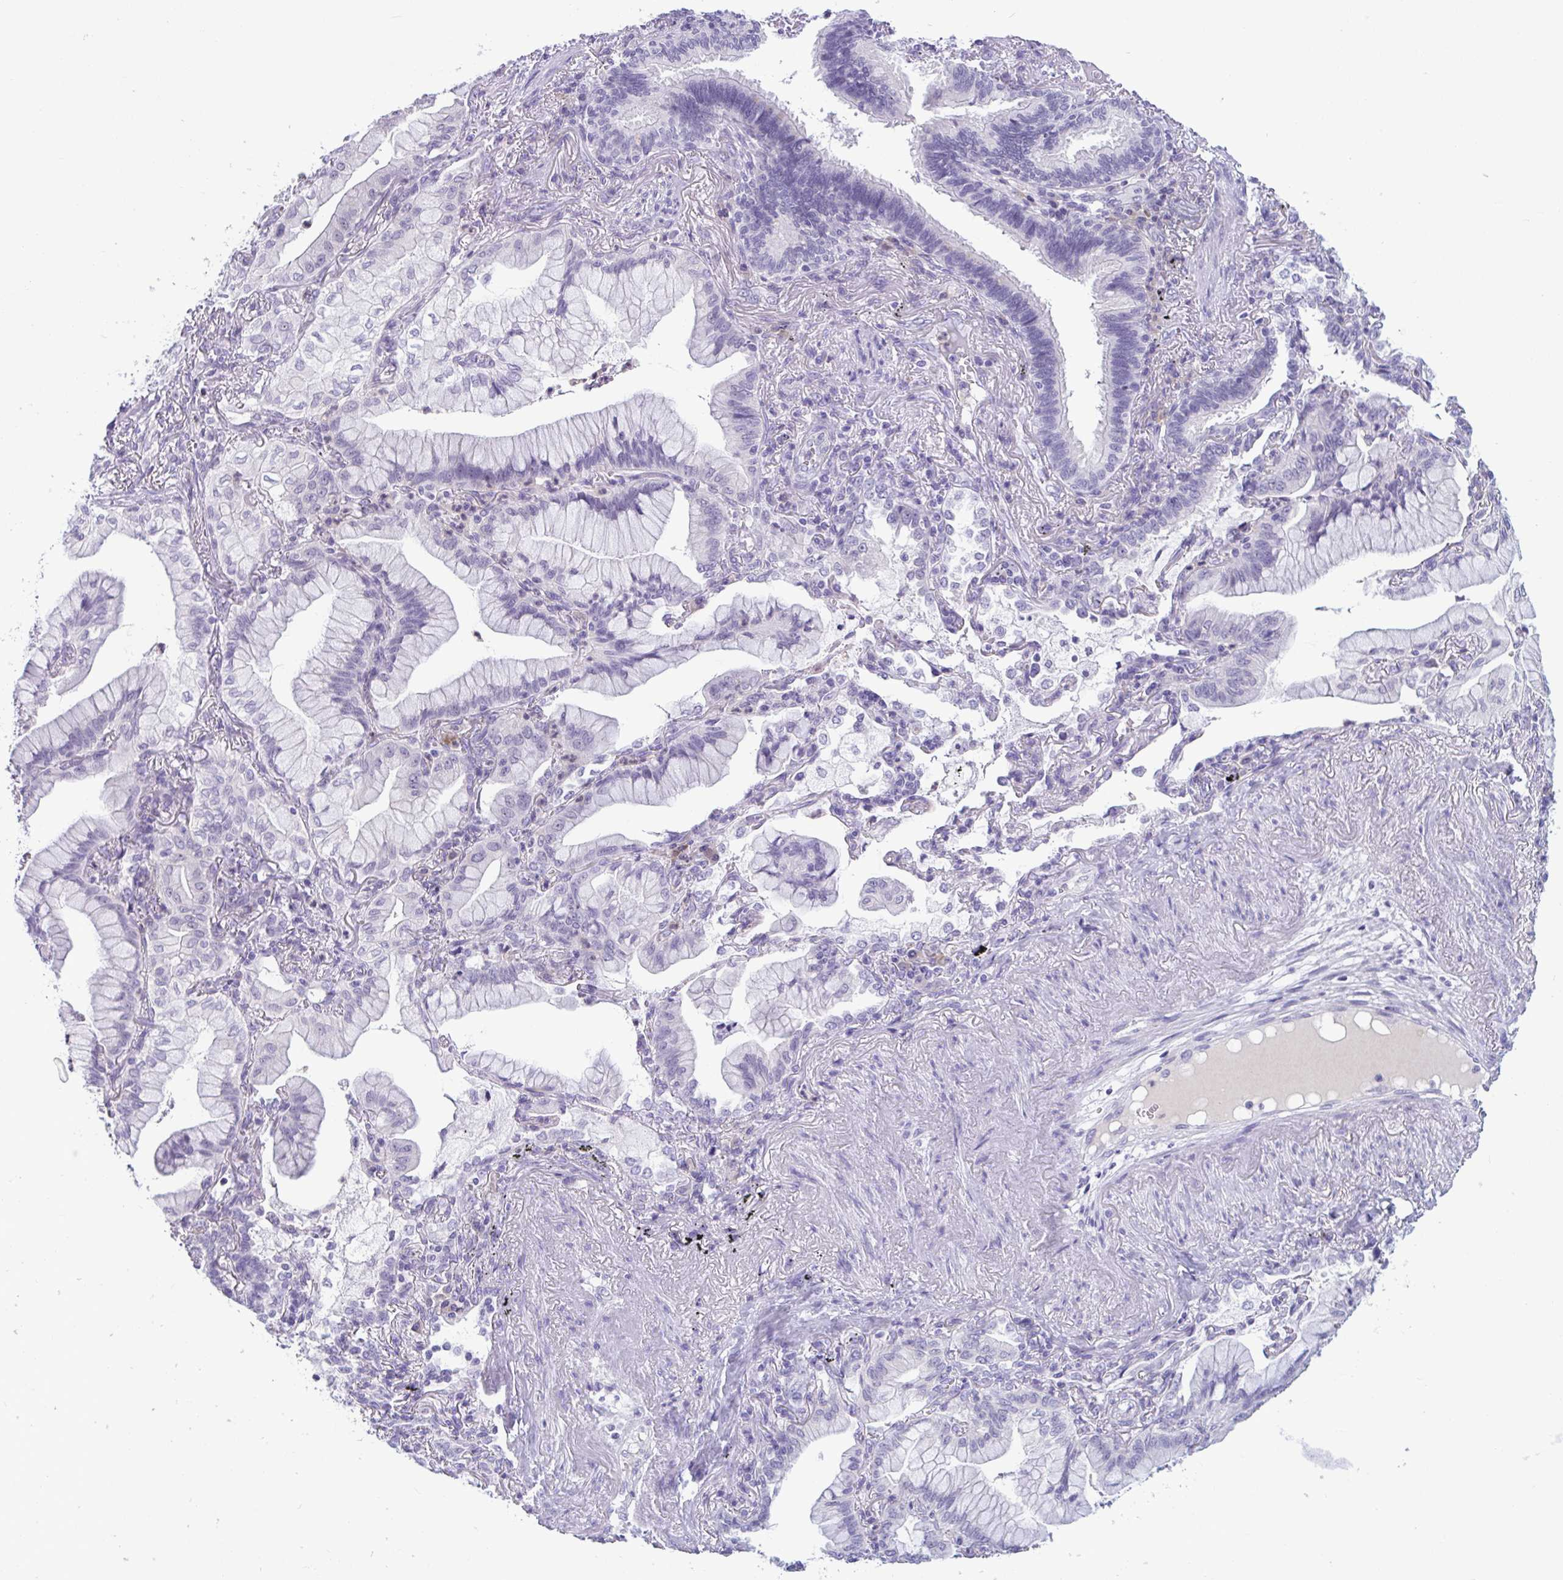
{"staining": {"intensity": "negative", "quantity": "none", "location": "none"}, "tissue": "lung cancer", "cell_type": "Tumor cells", "image_type": "cancer", "snomed": [{"axis": "morphology", "description": "Adenocarcinoma, NOS"}, {"axis": "topography", "description": "Lung"}], "caption": "Immunohistochemistry (IHC) micrograph of neoplastic tissue: lung cancer stained with DAB (3,3'-diaminobenzidine) displays no significant protein staining in tumor cells.", "gene": "WNT9B", "patient": {"sex": "male", "age": 77}}